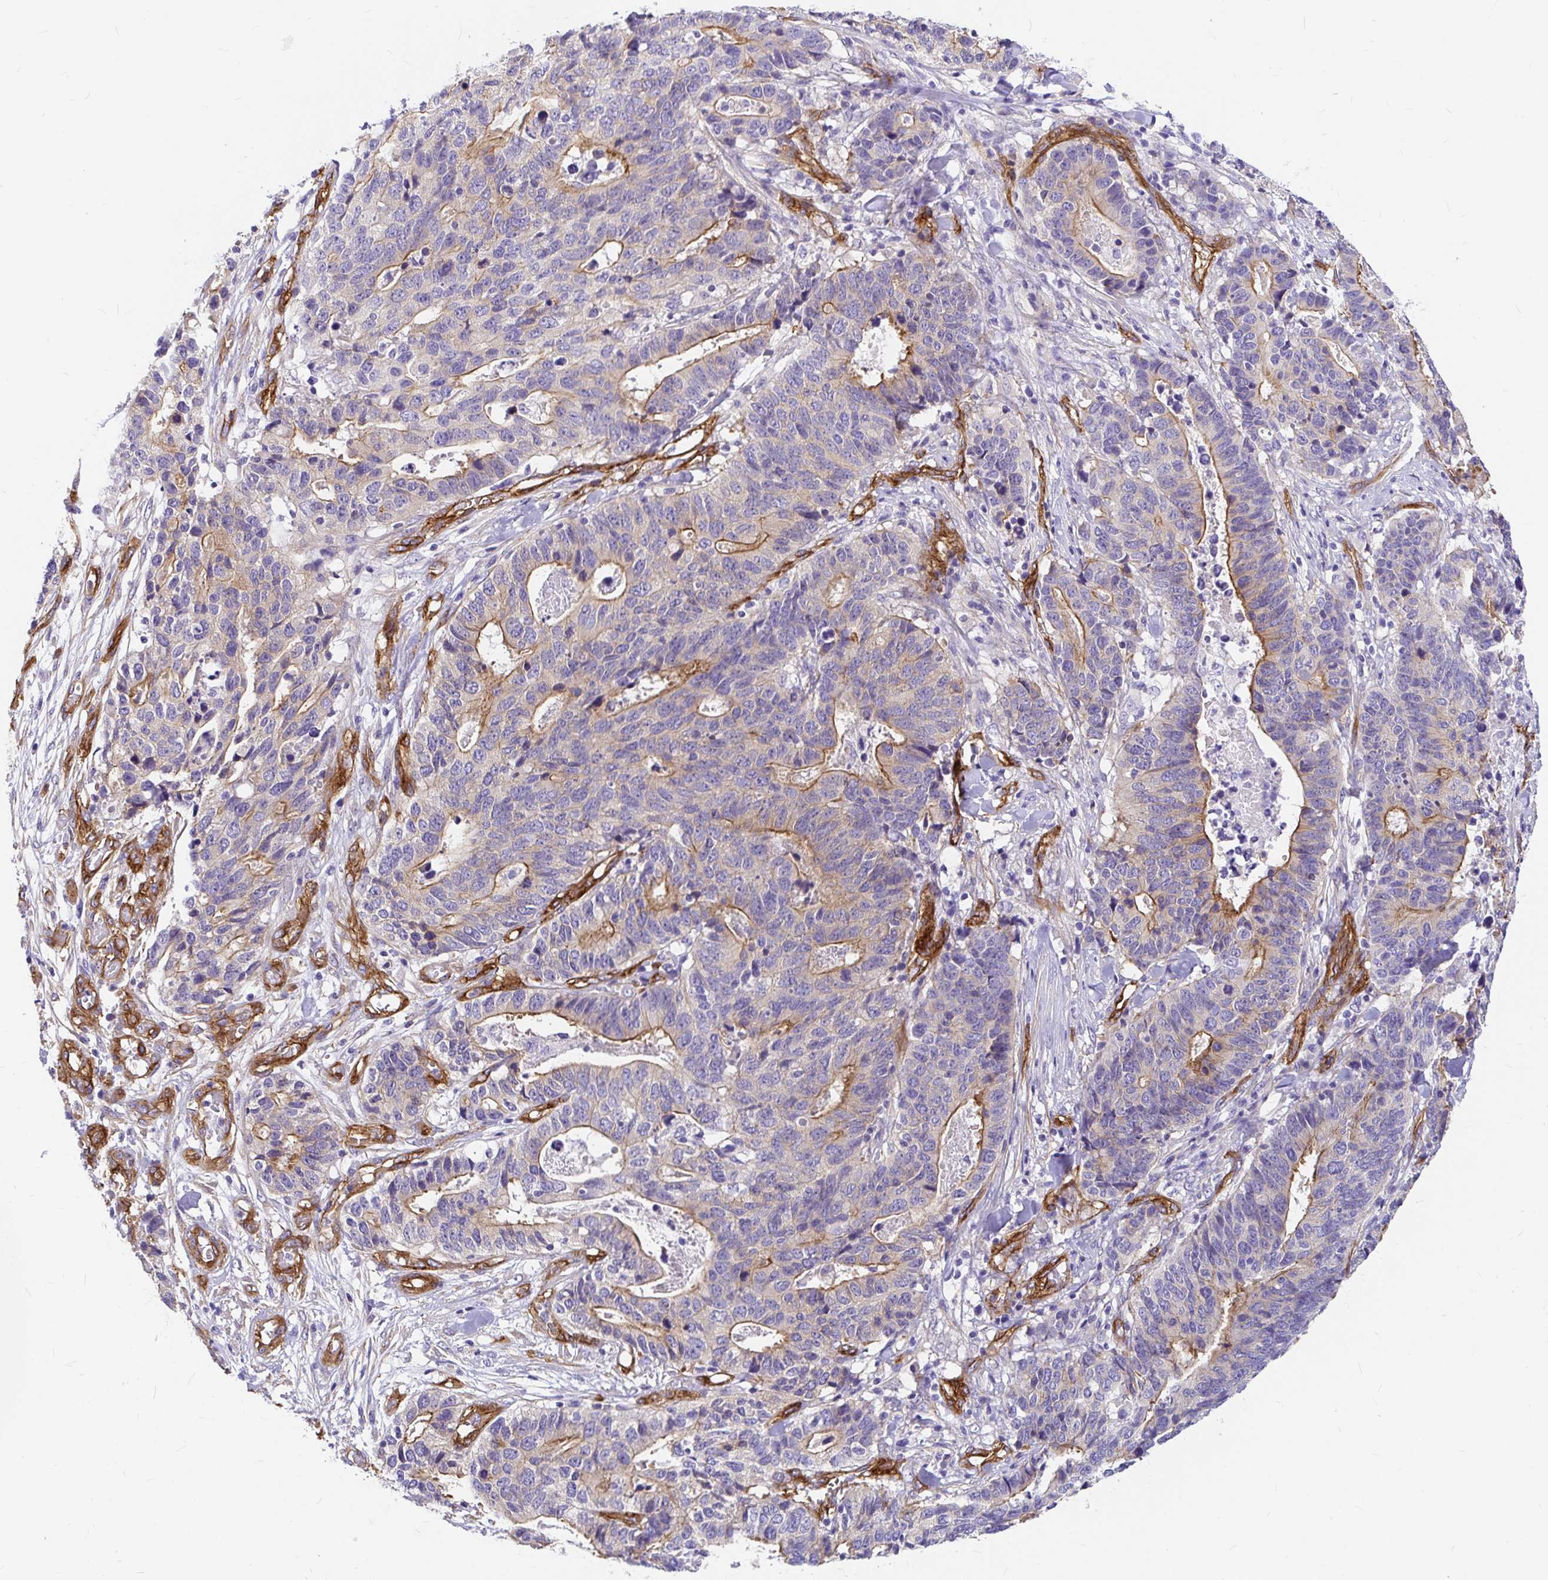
{"staining": {"intensity": "moderate", "quantity": "25%-75%", "location": "cytoplasmic/membranous"}, "tissue": "stomach cancer", "cell_type": "Tumor cells", "image_type": "cancer", "snomed": [{"axis": "morphology", "description": "Adenocarcinoma, NOS"}, {"axis": "topography", "description": "Stomach, upper"}], "caption": "Protein expression analysis of stomach cancer shows moderate cytoplasmic/membranous staining in about 25%-75% of tumor cells. Nuclei are stained in blue.", "gene": "MYO1B", "patient": {"sex": "female", "age": 67}}